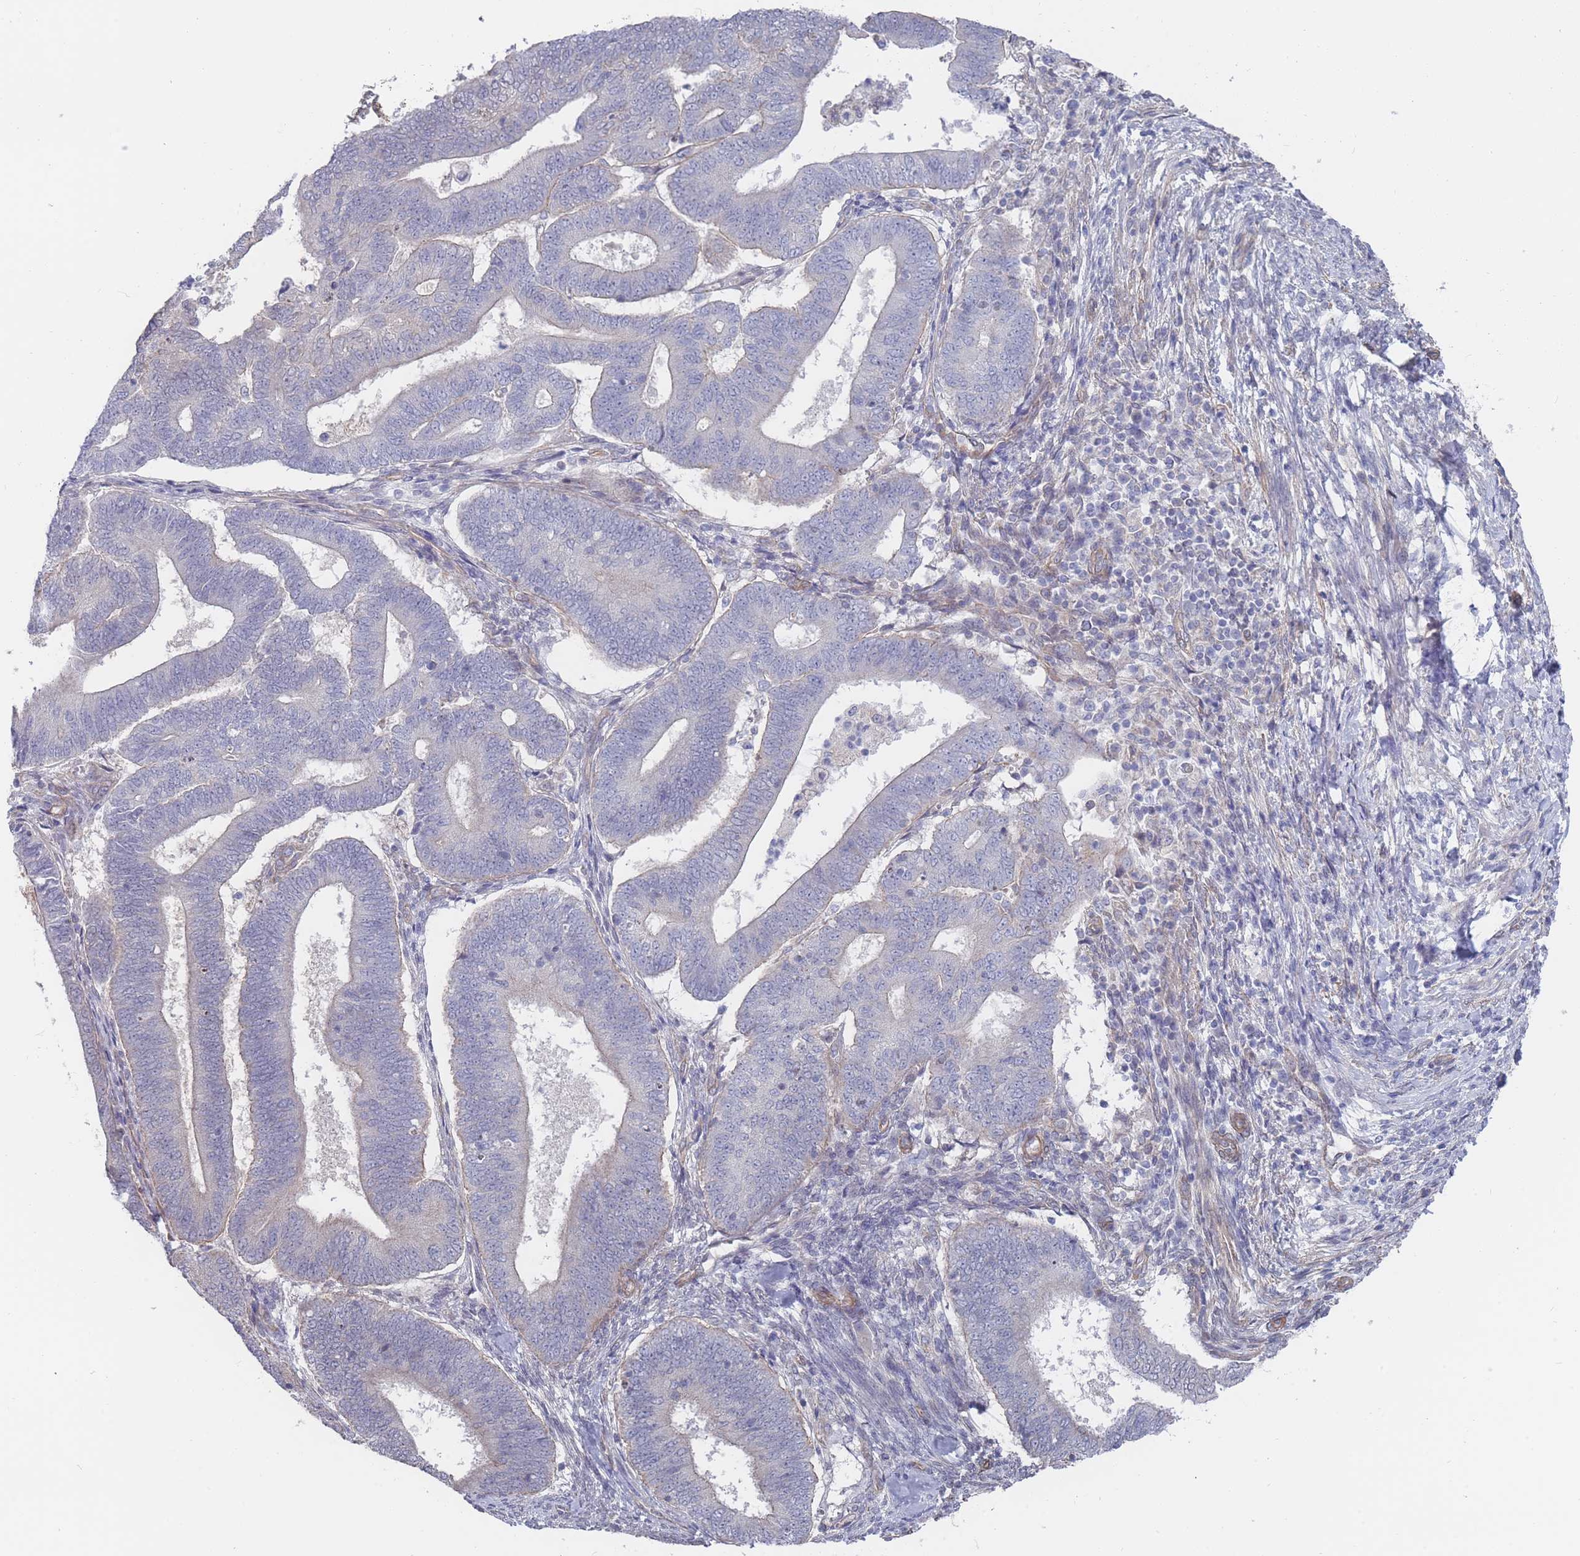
{"staining": {"intensity": "negative", "quantity": "none", "location": "none"}, "tissue": "endometrial cancer", "cell_type": "Tumor cells", "image_type": "cancer", "snomed": [{"axis": "morphology", "description": "Adenocarcinoma, NOS"}, {"axis": "topography", "description": "Endometrium"}], "caption": "This is an immunohistochemistry (IHC) micrograph of human adenocarcinoma (endometrial). There is no expression in tumor cells.", "gene": "SLC1A6", "patient": {"sex": "female", "age": 70}}